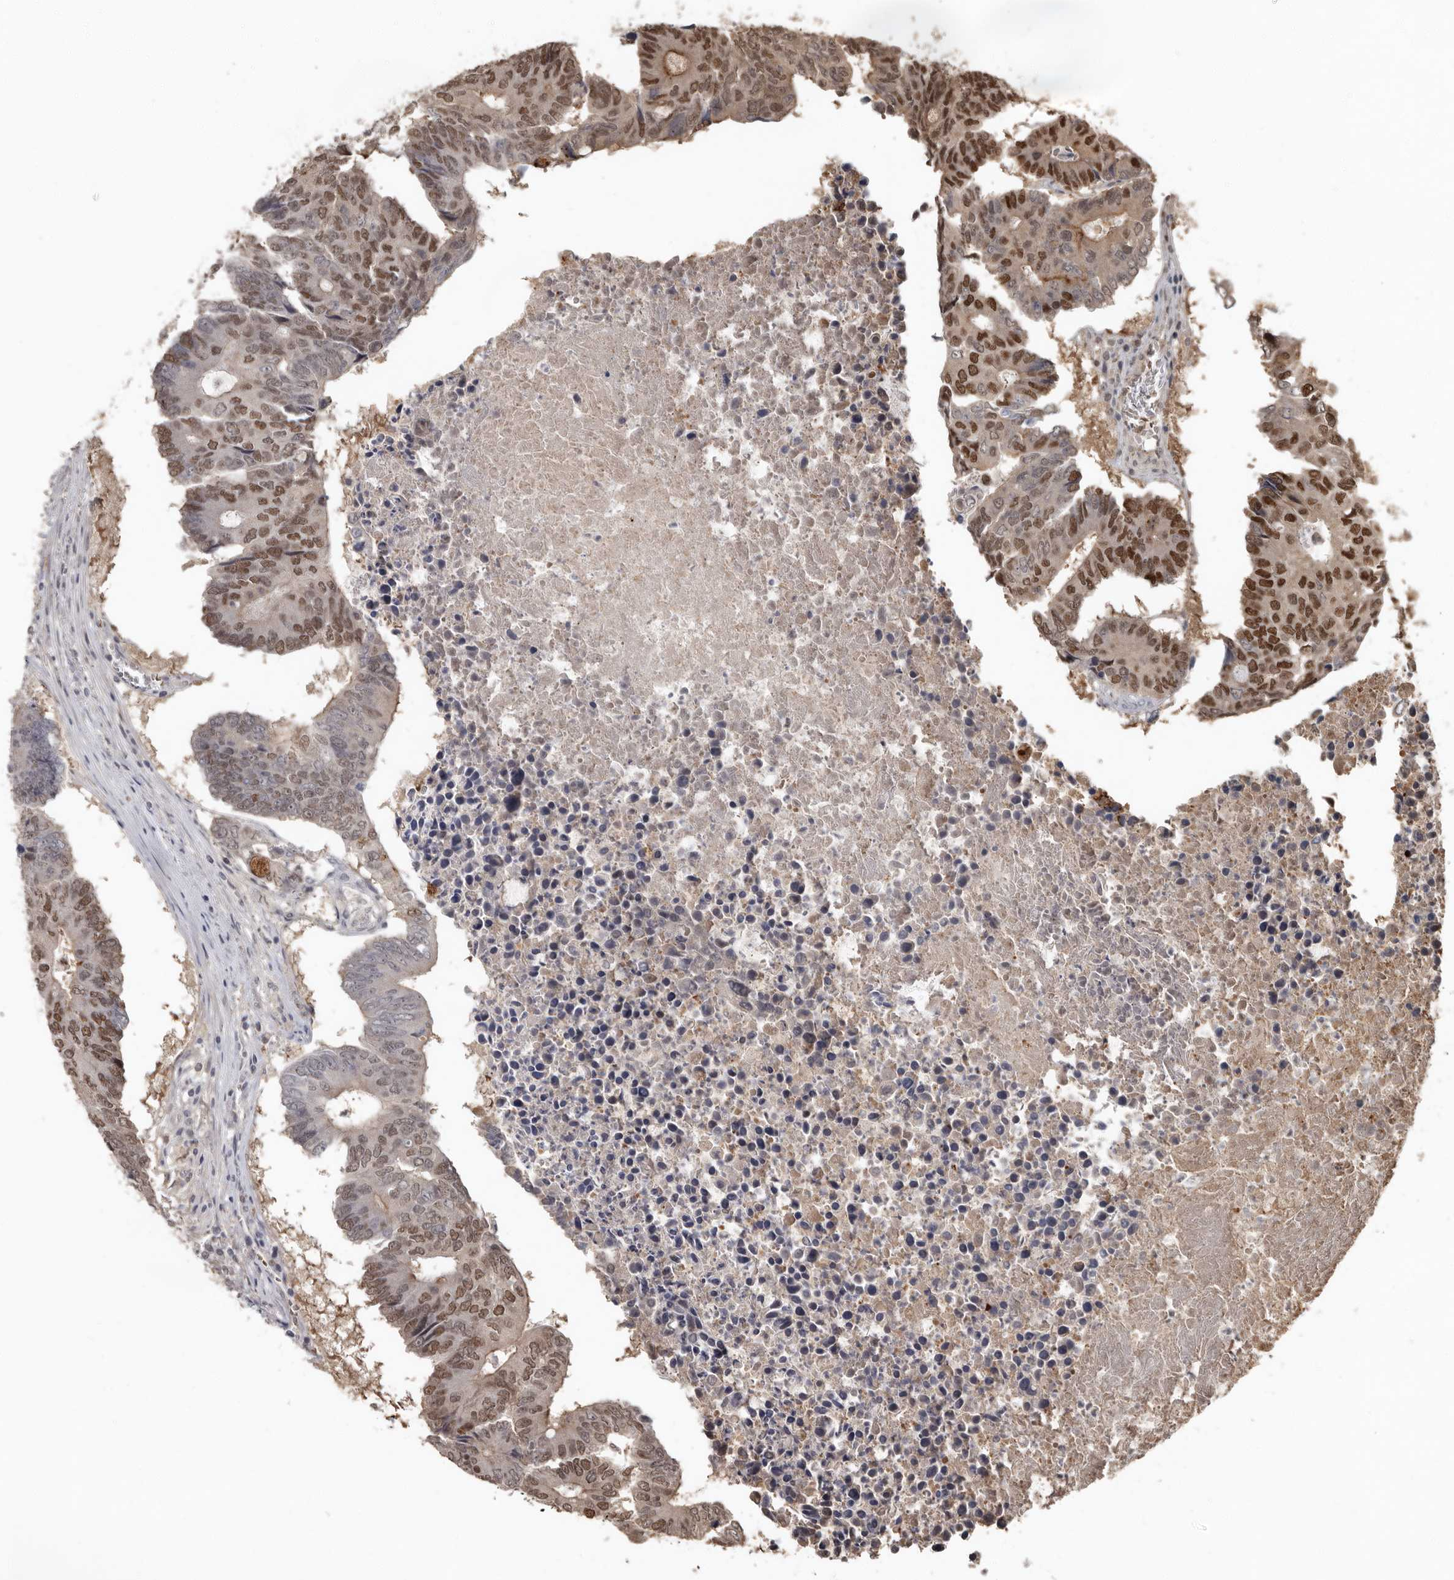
{"staining": {"intensity": "moderate", "quantity": "25%-75%", "location": "nuclear"}, "tissue": "colorectal cancer", "cell_type": "Tumor cells", "image_type": "cancer", "snomed": [{"axis": "morphology", "description": "Adenocarcinoma, NOS"}, {"axis": "topography", "description": "Colon"}], "caption": "The micrograph reveals immunohistochemical staining of adenocarcinoma (colorectal). There is moderate nuclear expression is seen in about 25%-75% of tumor cells. Immunohistochemistry (ihc) stains the protein of interest in brown and the nuclei are stained blue.", "gene": "LRGUK", "patient": {"sex": "male", "age": 87}}